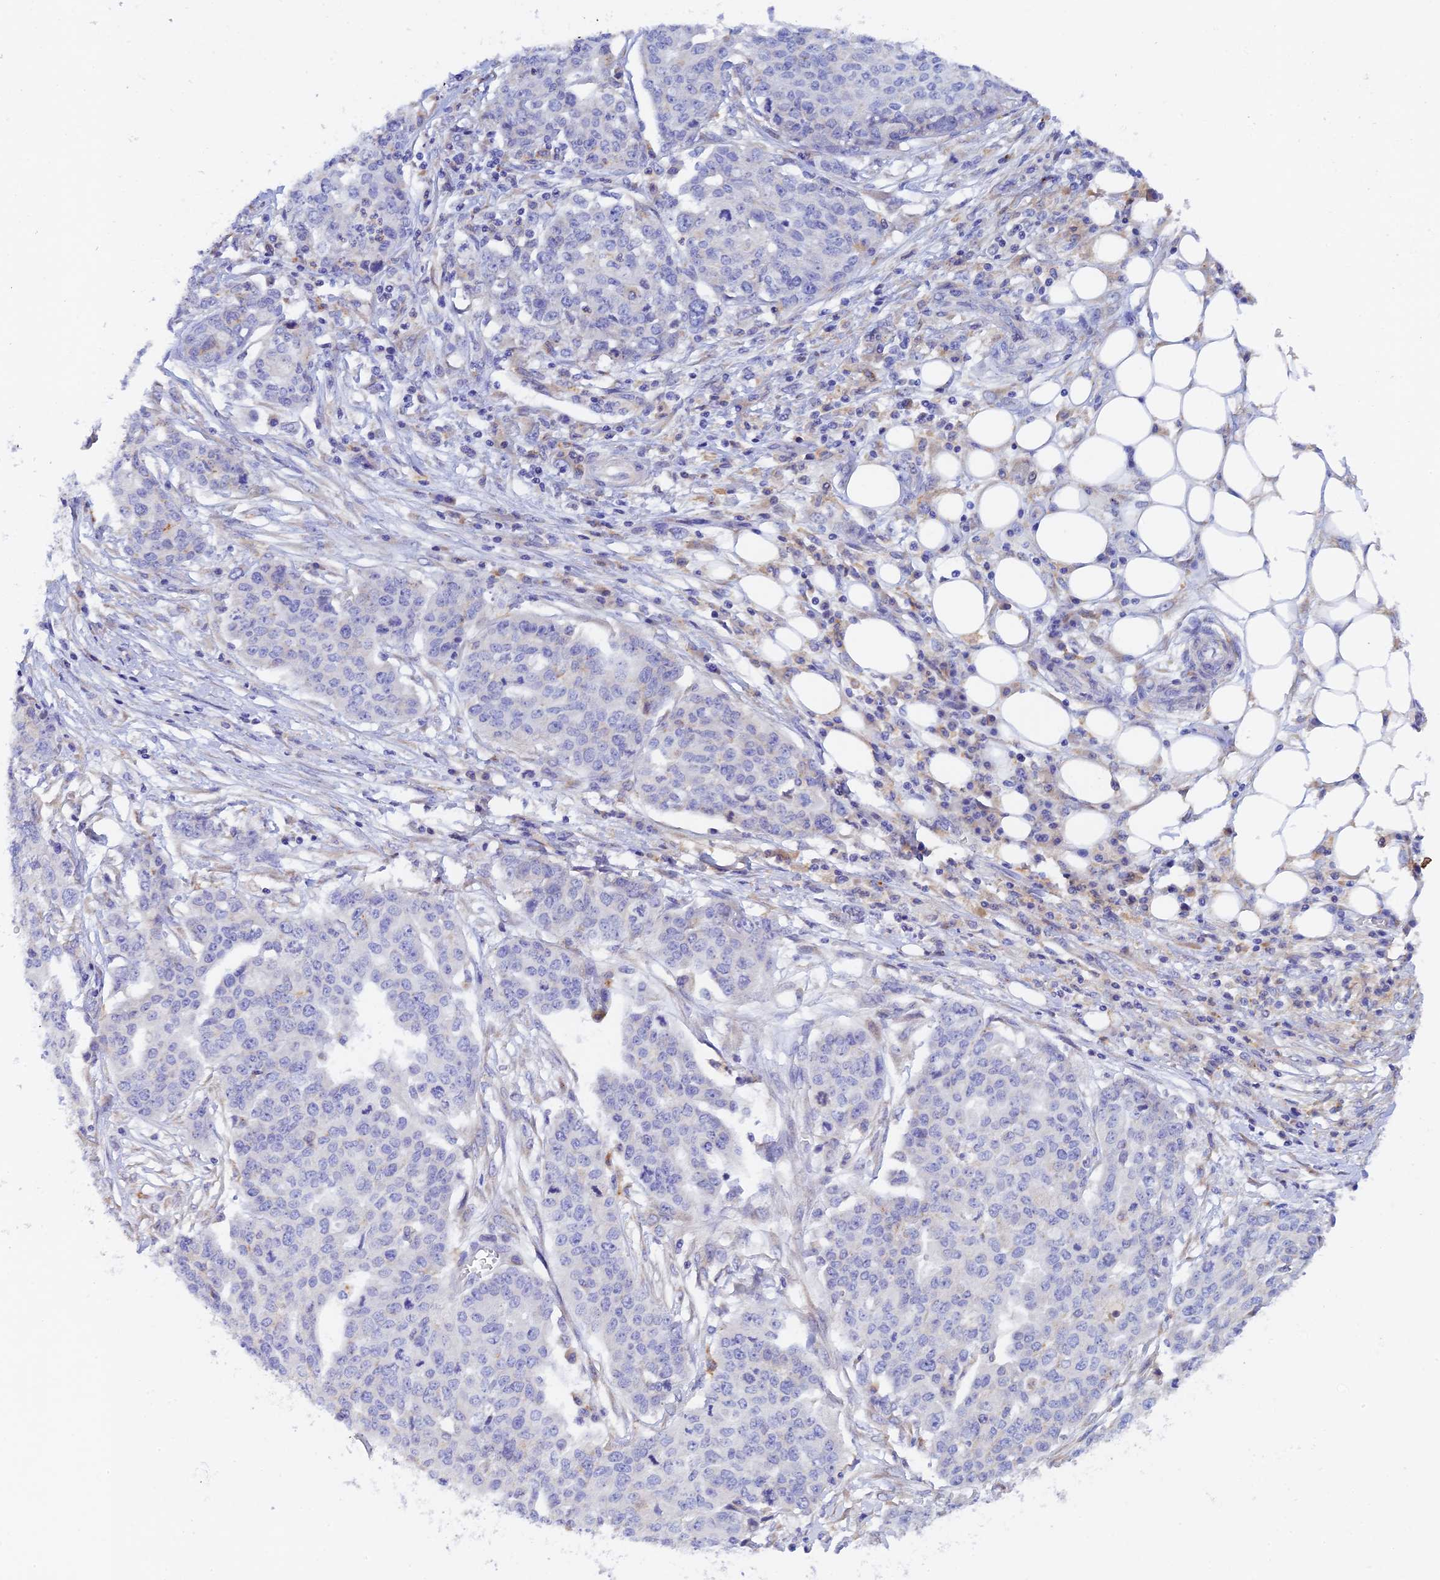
{"staining": {"intensity": "negative", "quantity": "none", "location": "none"}, "tissue": "ovarian cancer", "cell_type": "Tumor cells", "image_type": "cancer", "snomed": [{"axis": "morphology", "description": "Cystadenocarcinoma, serous, NOS"}, {"axis": "topography", "description": "Soft tissue"}, {"axis": "topography", "description": "Ovary"}], "caption": "Serous cystadenocarcinoma (ovarian) was stained to show a protein in brown. There is no significant expression in tumor cells.", "gene": "RPGRIP1L", "patient": {"sex": "female", "age": 57}}